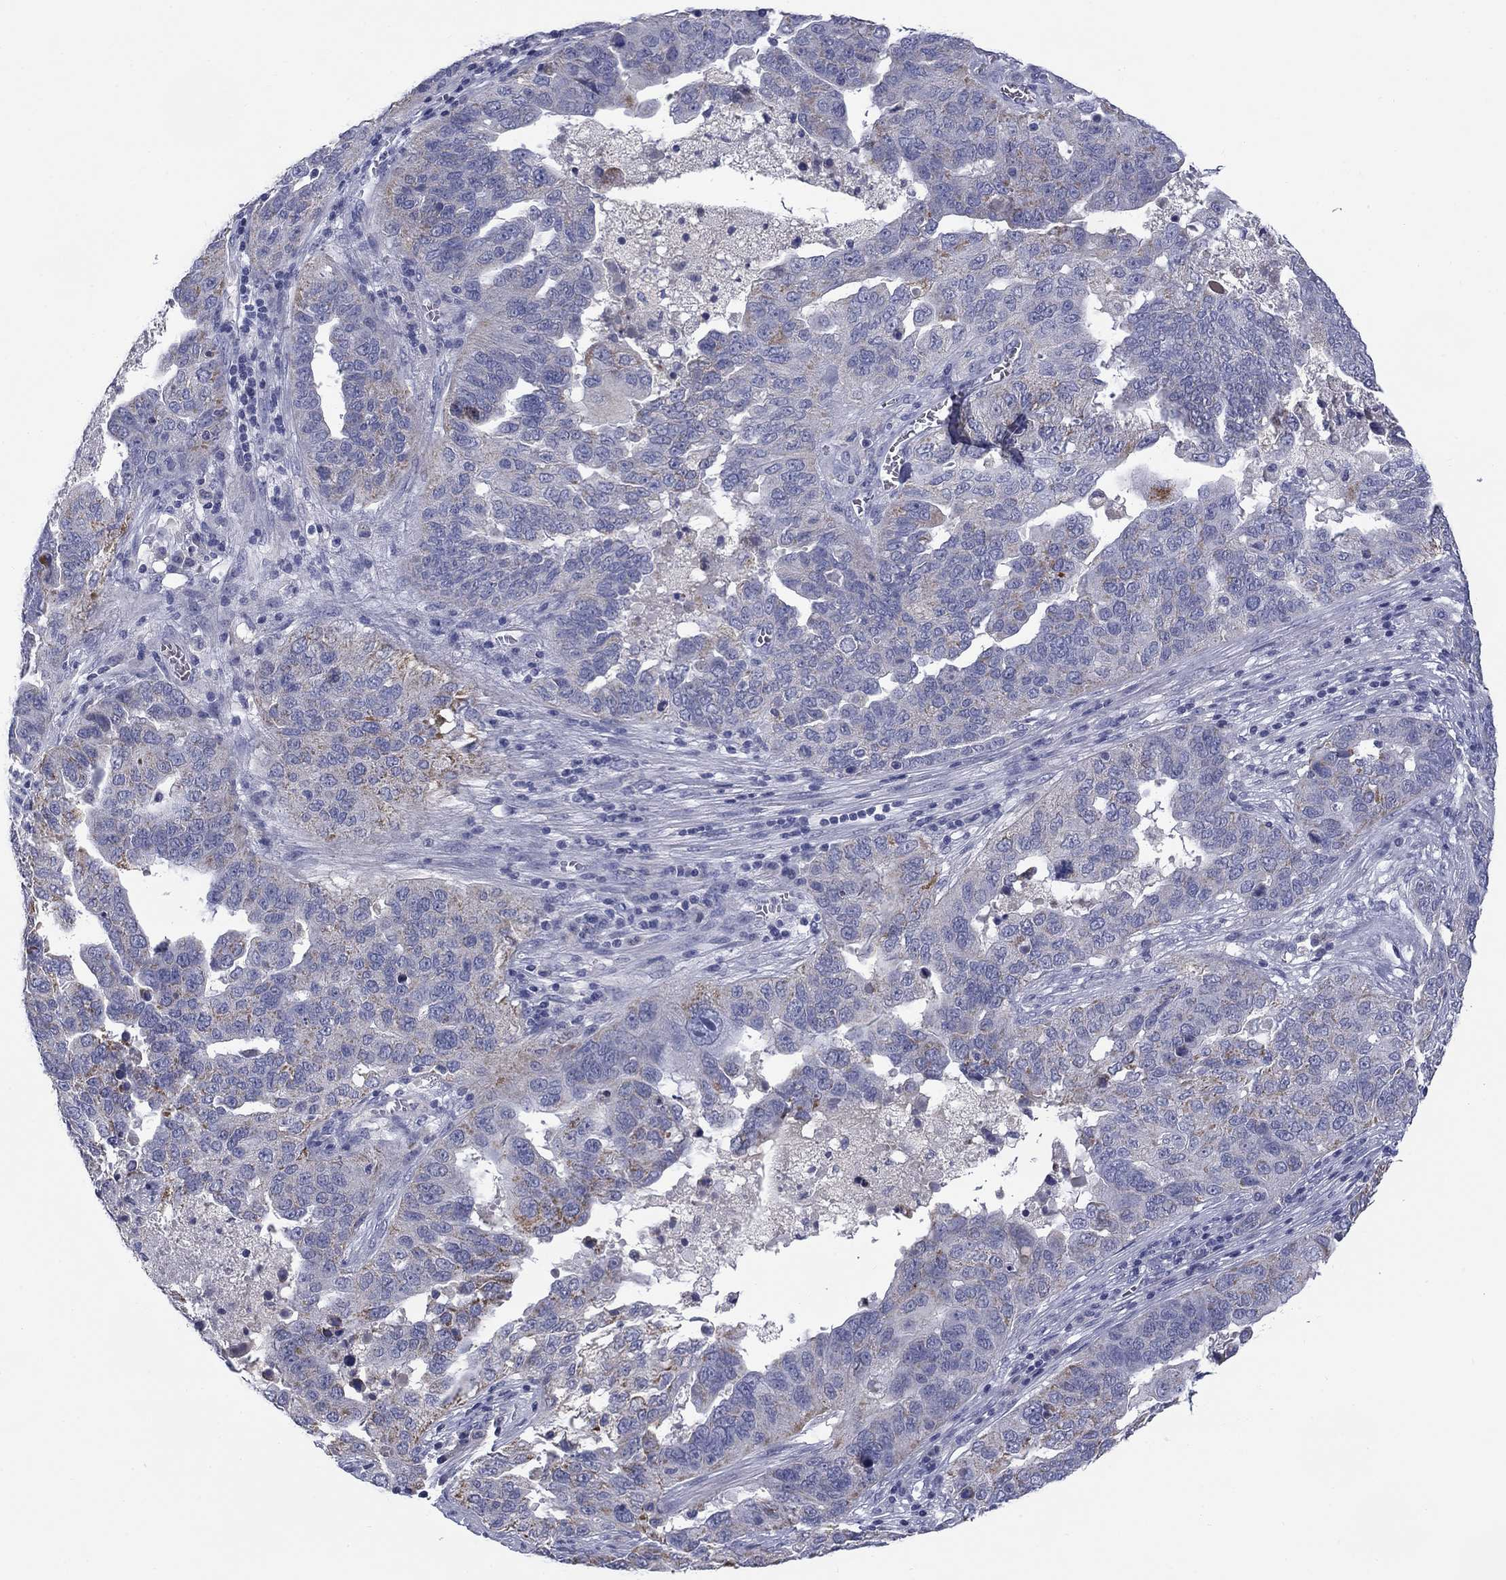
{"staining": {"intensity": "moderate", "quantity": "<25%", "location": "cytoplasmic/membranous"}, "tissue": "ovarian cancer", "cell_type": "Tumor cells", "image_type": "cancer", "snomed": [{"axis": "morphology", "description": "Carcinoma, endometroid"}, {"axis": "topography", "description": "Soft tissue"}, {"axis": "topography", "description": "Ovary"}], "caption": "This image reveals immunohistochemistry (IHC) staining of human ovarian cancer, with low moderate cytoplasmic/membranous expression in about <25% of tumor cells.", "gene": "FRK", "patient": {"sex": "female", "age": 52}}